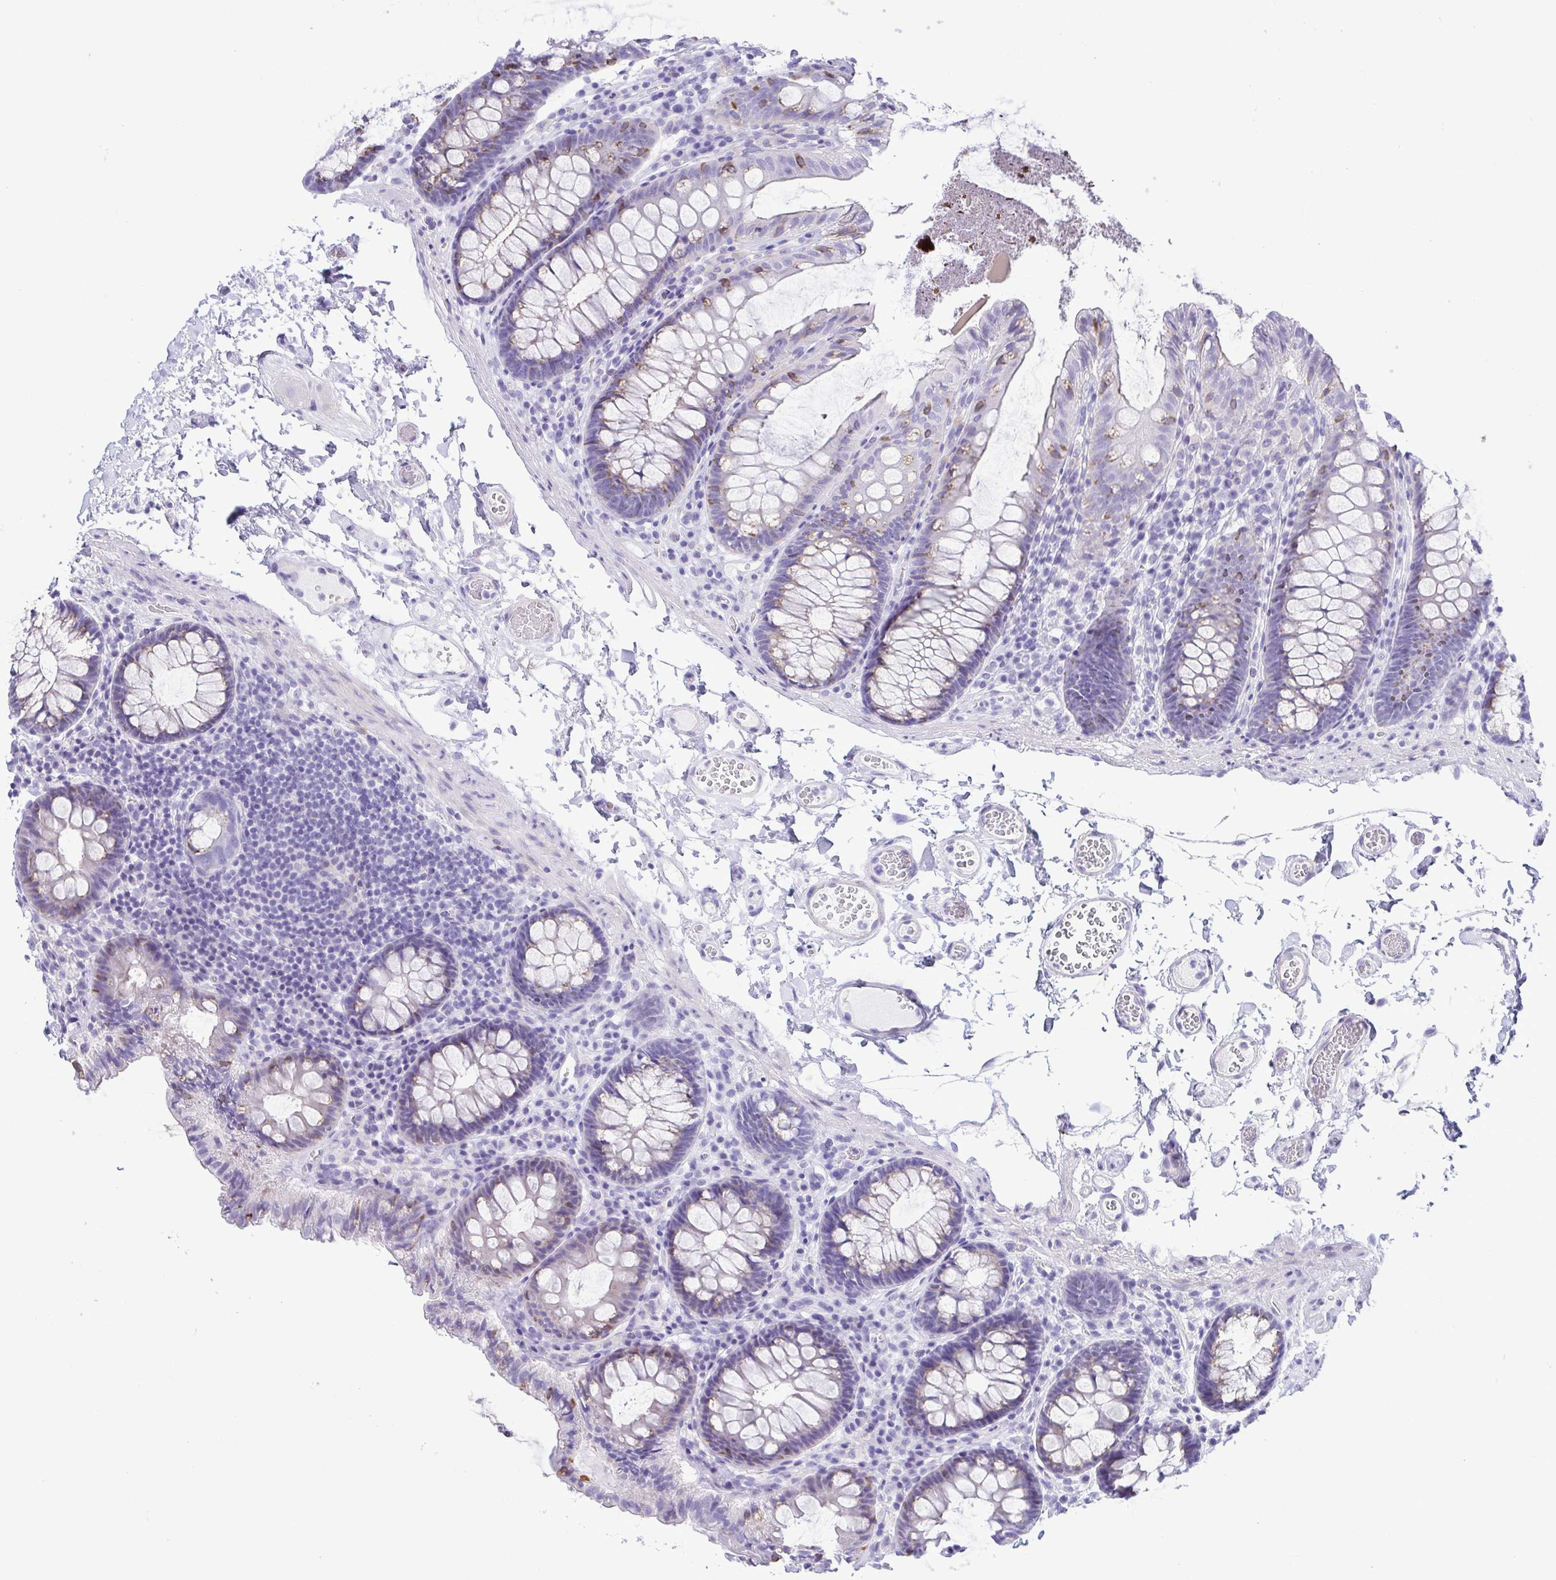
{"staining": {"intensity": "negative", "quantity": "none", "location": "none"}, "tissue": "colon", "cell_type": "Endothelial cells", "image_type": "normal", "snomed": [{"axis": "morphology", "description": "Normal tissue, NOS"}, {"axis": "topography", "description": "Colon"}, {"axis": "topography", "description": "Peripheral nerve tissue"}], "caption": "Photomicrograph shows no significant protein positivity in endothelial cells of normal colon. The staining is performed using DAB (3,3'-diaminobenzidine) brown chromogen with nuclei counter-stained in using hematoxylin.", "gene": "GPR182", "patient": {"sex": "male", "age": 84}}